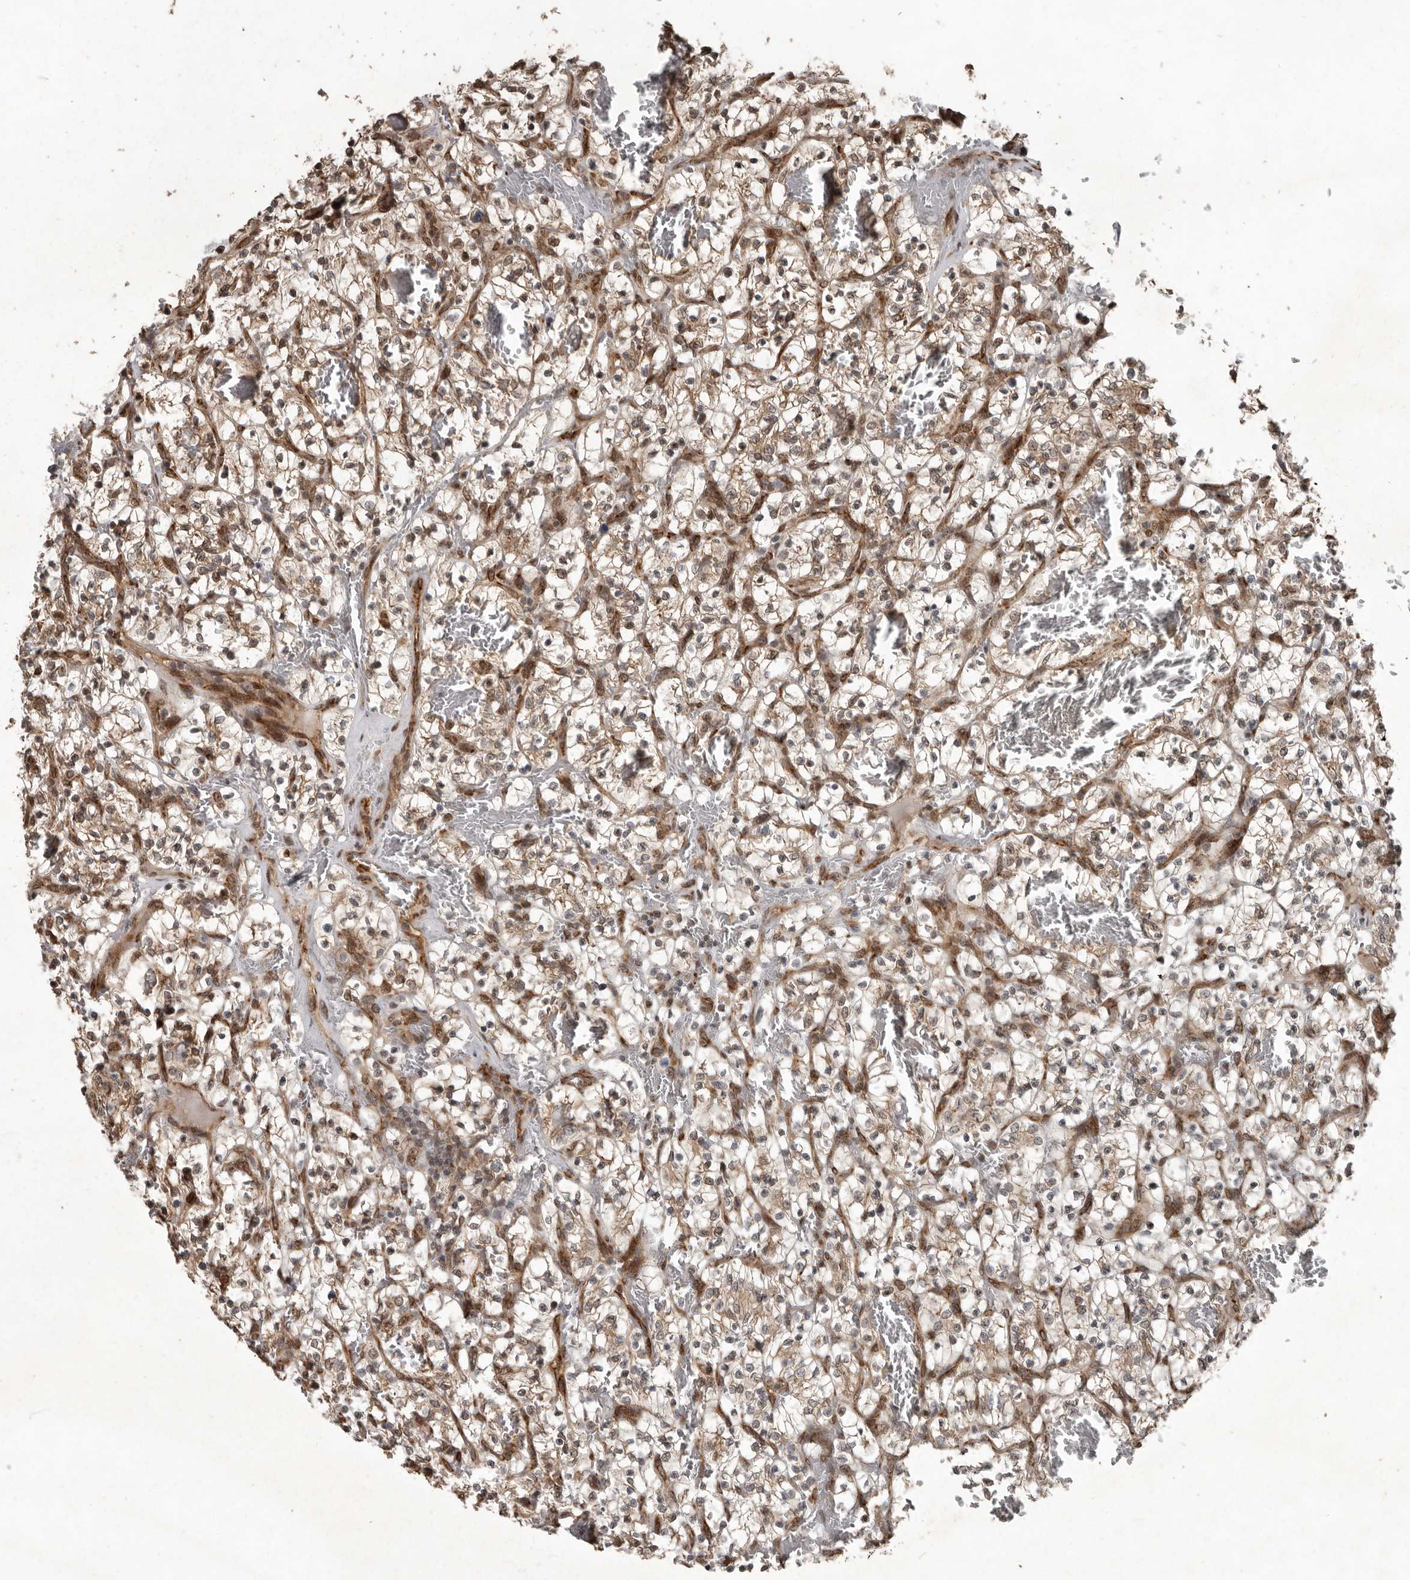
{"staining": {"intensity": "moderate", "quantity": ">75%", "location": "cytoplasmic/membranous"}, "tissue": "renal cancer", "cell_type": "Tumor cells", "image_type": "cancer", "snomed": [{"axis": "morphology", "description": "Adenocarcinoma, NOS"}, {"axis": "topography", "description": "Kidney"}], "caption": "Brown immunohistochemical staining in renal adenocarcinoma exhibits moderate cytoplasmic/membranous positivity in about >75% of tumor cells.", "gene": "LRGUK", "patient": {"sex": "female", "age": 57}}